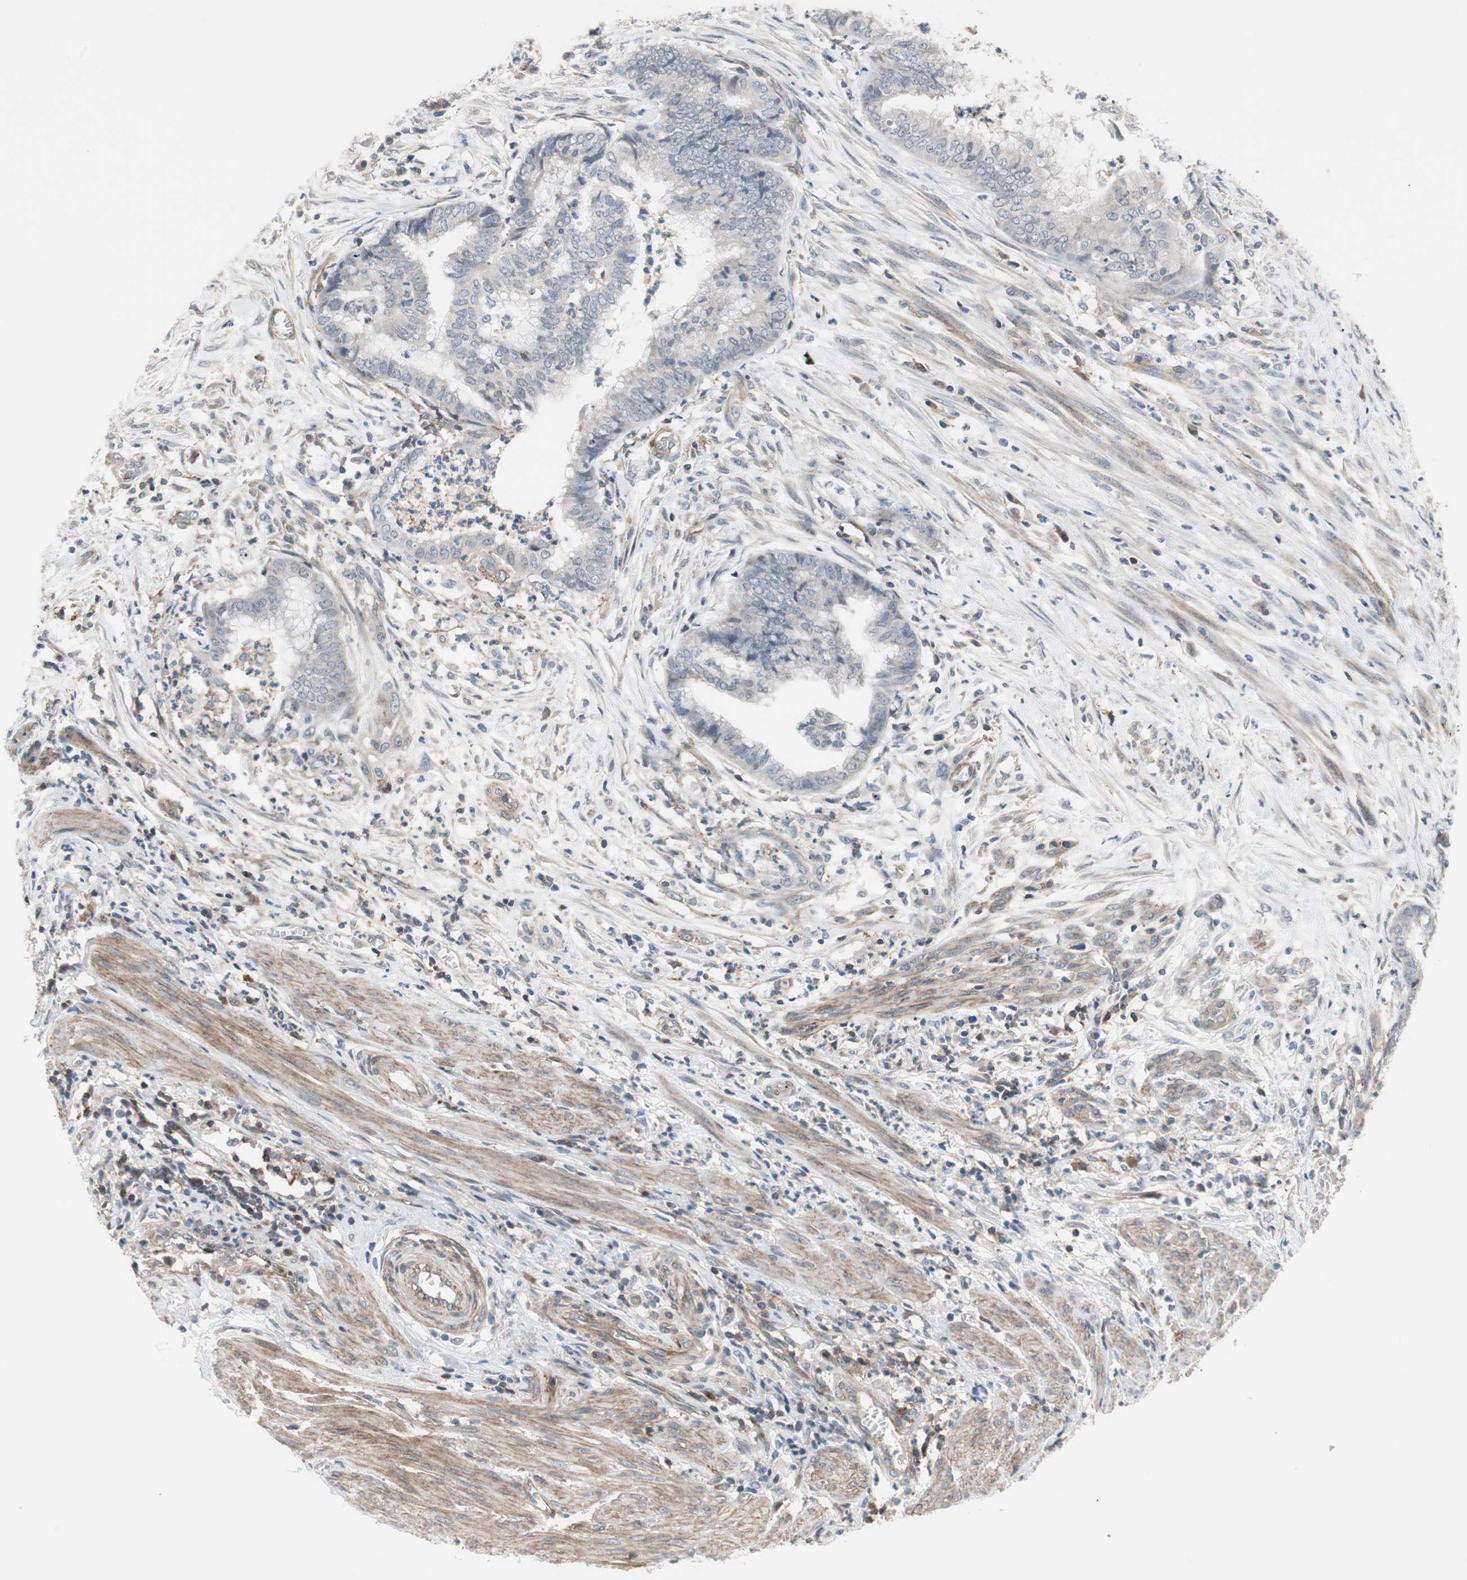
{"staining": {"intensity": "negative", "quantity": "none", "location": "none"}, "tissue": "endometrial cancer", "cell_type": "Tumor cells", "image_type": "cancer", "snomed": [{"axis": "morphology", "description": "Necrosis, NOS"}, {"axis": "morphology", "description": "Adenocarcinoma, NOS"}, {"axis": "topography", "description": "Endometrium"}], "caption": "This is an IHC histopathology image of human adenocarcinoma (endometrial). There is no staining in tumor cells.", "gene": "GRHL1", "patient": {"sex": "female", "age": 79}}